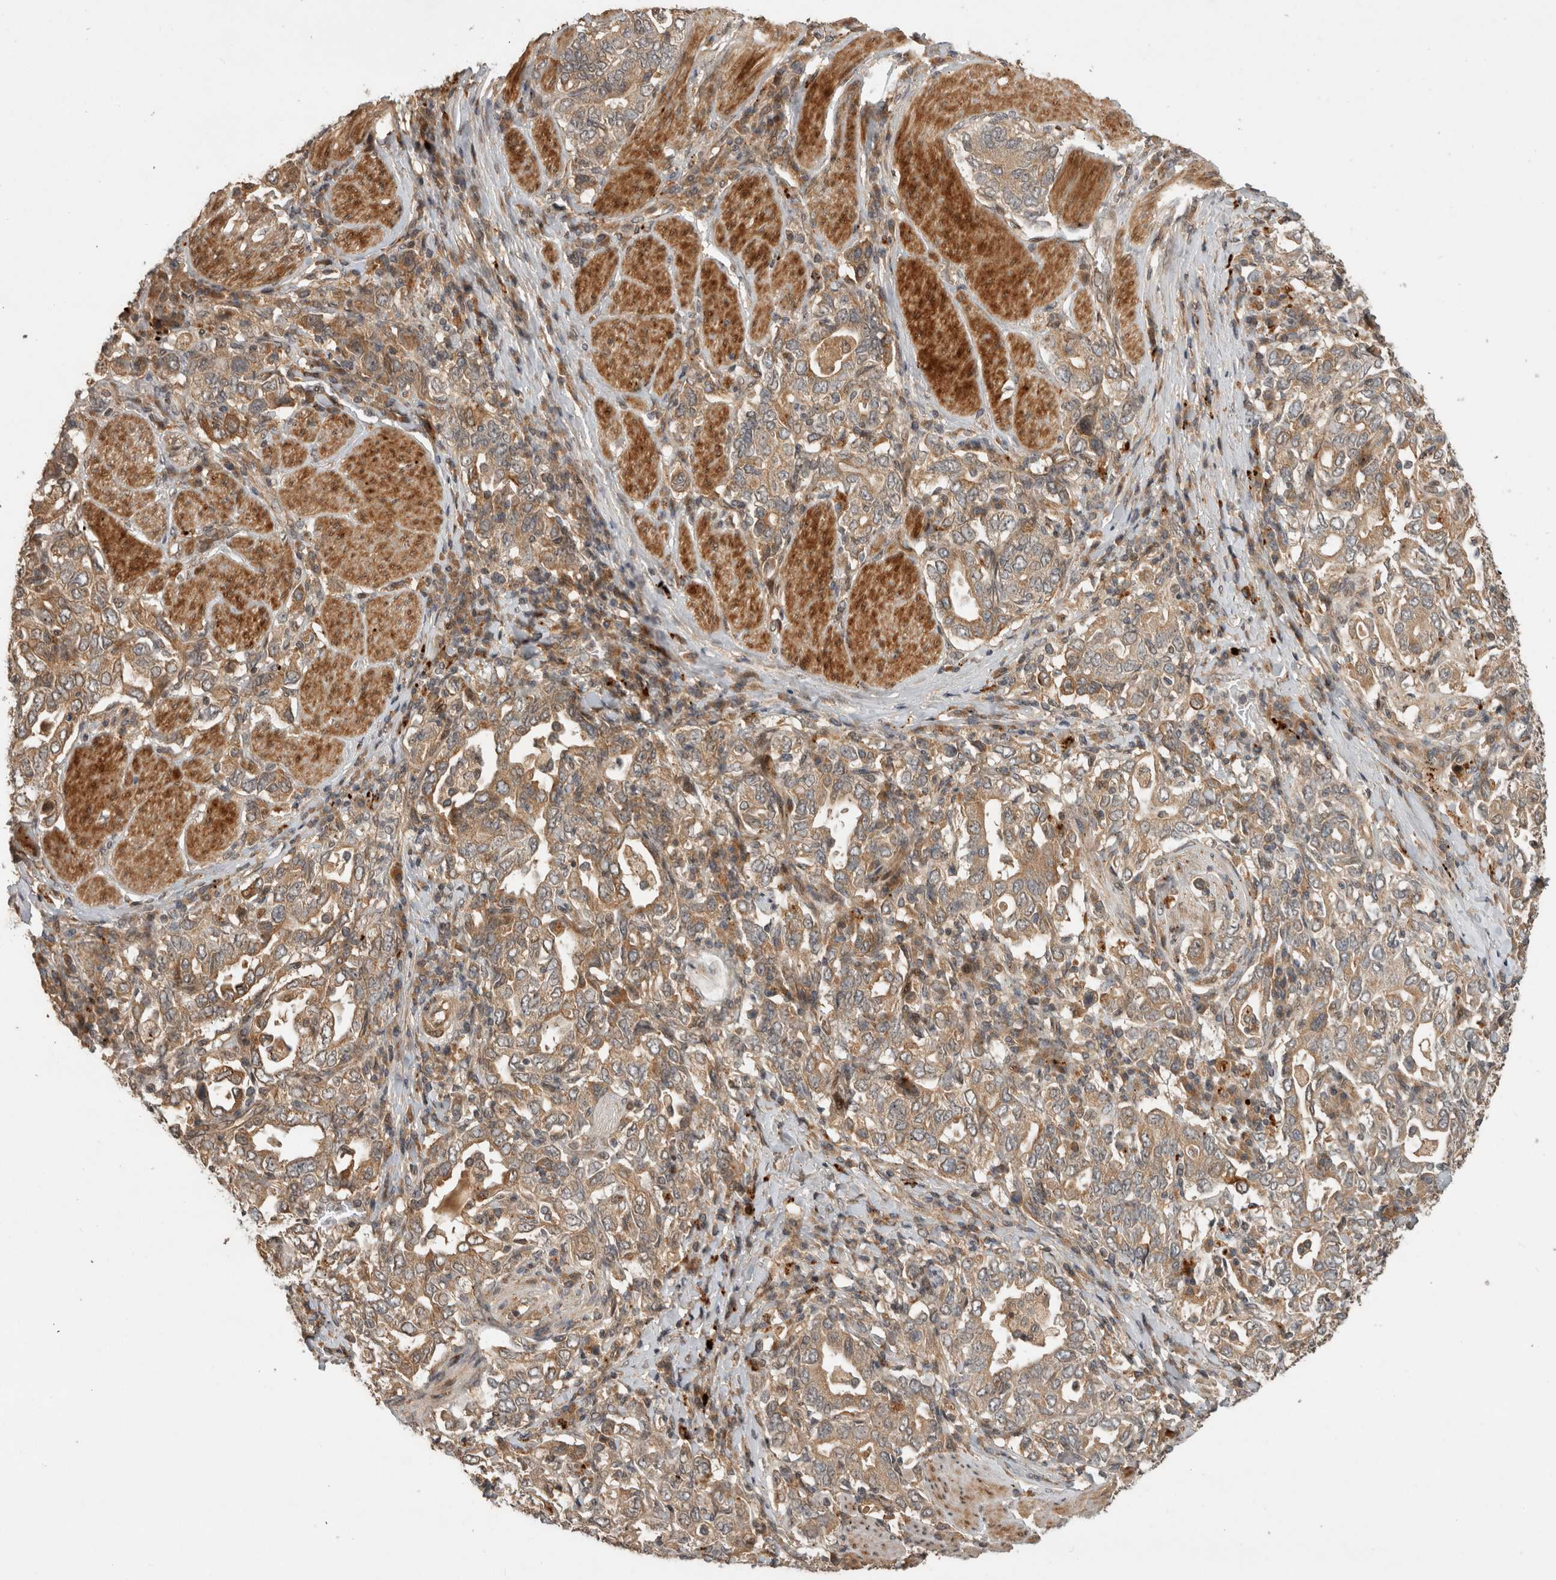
{"staining": {"intensity": "weak", "quantity": ">75%", "location": "cytoplasmic/membranous"}, "tissue": "stomach cancer", "cell_type": "Tumor cells", "image_type": "cancer", "snomed": [{"axis": "morphology", "description": "Adenocarcinoma, NOS"}, {"axis": "topography", "description": "Stomach, upper"}], "caption": "Human stomach adenocarcinoma stained with a protein marker shows weak staining in tumor cells.", "gene": "PITPNC1", "patient": {"sex": "male", "age": 62}}